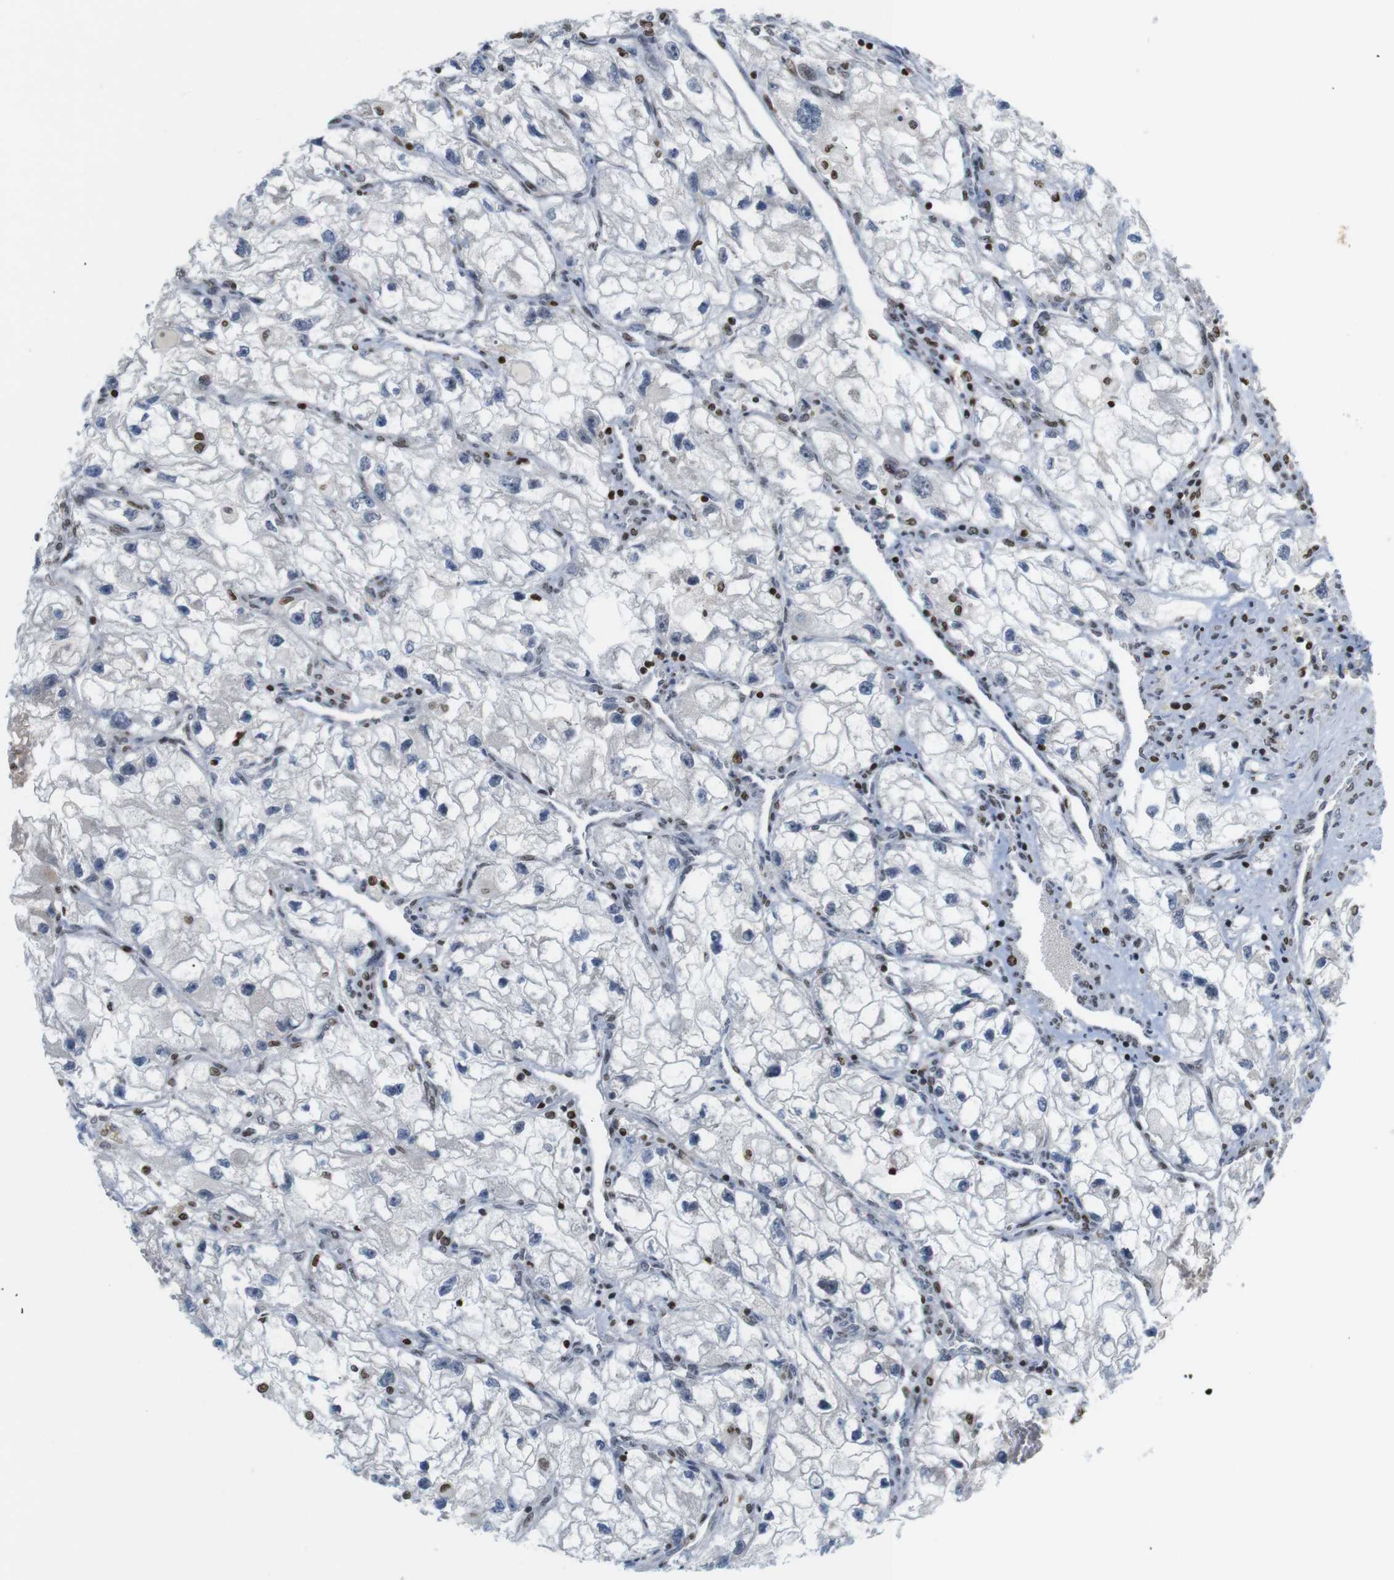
{"staining": {"intensity": "negative", "quantity": "none", "location": "none"}, "tissue": "renal cancer", "cell_type": "Tumor cells", "image_type": "cancer", "snomed": [{"axis": "morphology", "description": "Adenocarcinoma, NOS"}, {"axis": "topography", "description": "Kidney"}], "caption": "A micrograph of renal cancer (adenocarcinoma) stained for a protein reveals no brown staining in tumor cells. Nuclei are stained in blue.", "gene": "MBD1", "patient": {"sex": "female", "age": 70}}